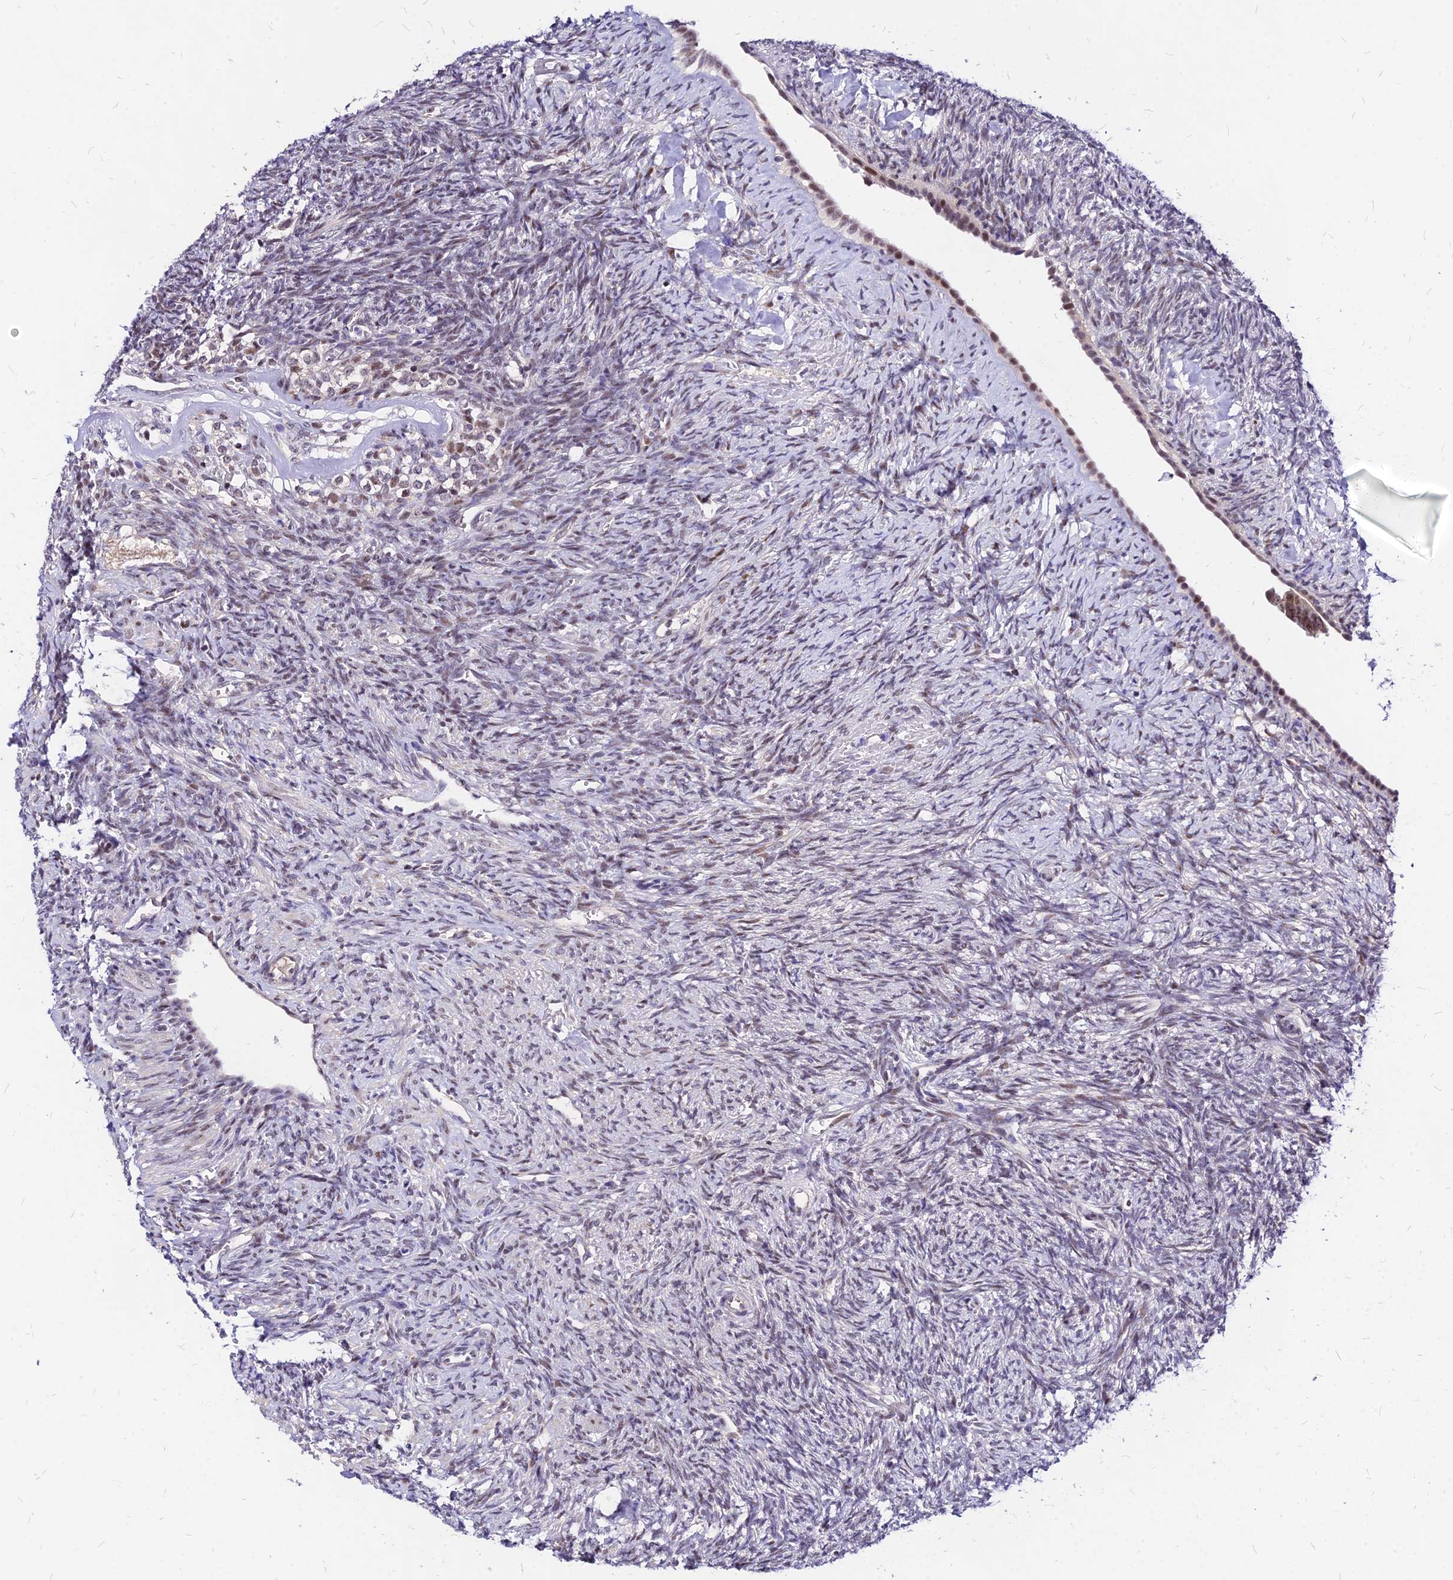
{"staining": {"intensity": "moderate", "quantity": ">75%", "location": "nuclear"}, "tissue": "ovary", "cell_type": "Follicle cells", "image_type": "normal", "snomed": [{"axis": "morphology", "description": "Normal tissue, NOS"}, {"axis": "topography", "description": "Ovary"}], "caption": "DAB (3,3'-diaminobenzidine) immunohistochemical staining of benign human ovary exhibits moderate nuclear protein expression in about >75% of follicle cells. (IHC, brightfield microscopy, high magnification).", "gene": "DDX55", "patient": {"sex": "female", "age": 41}}